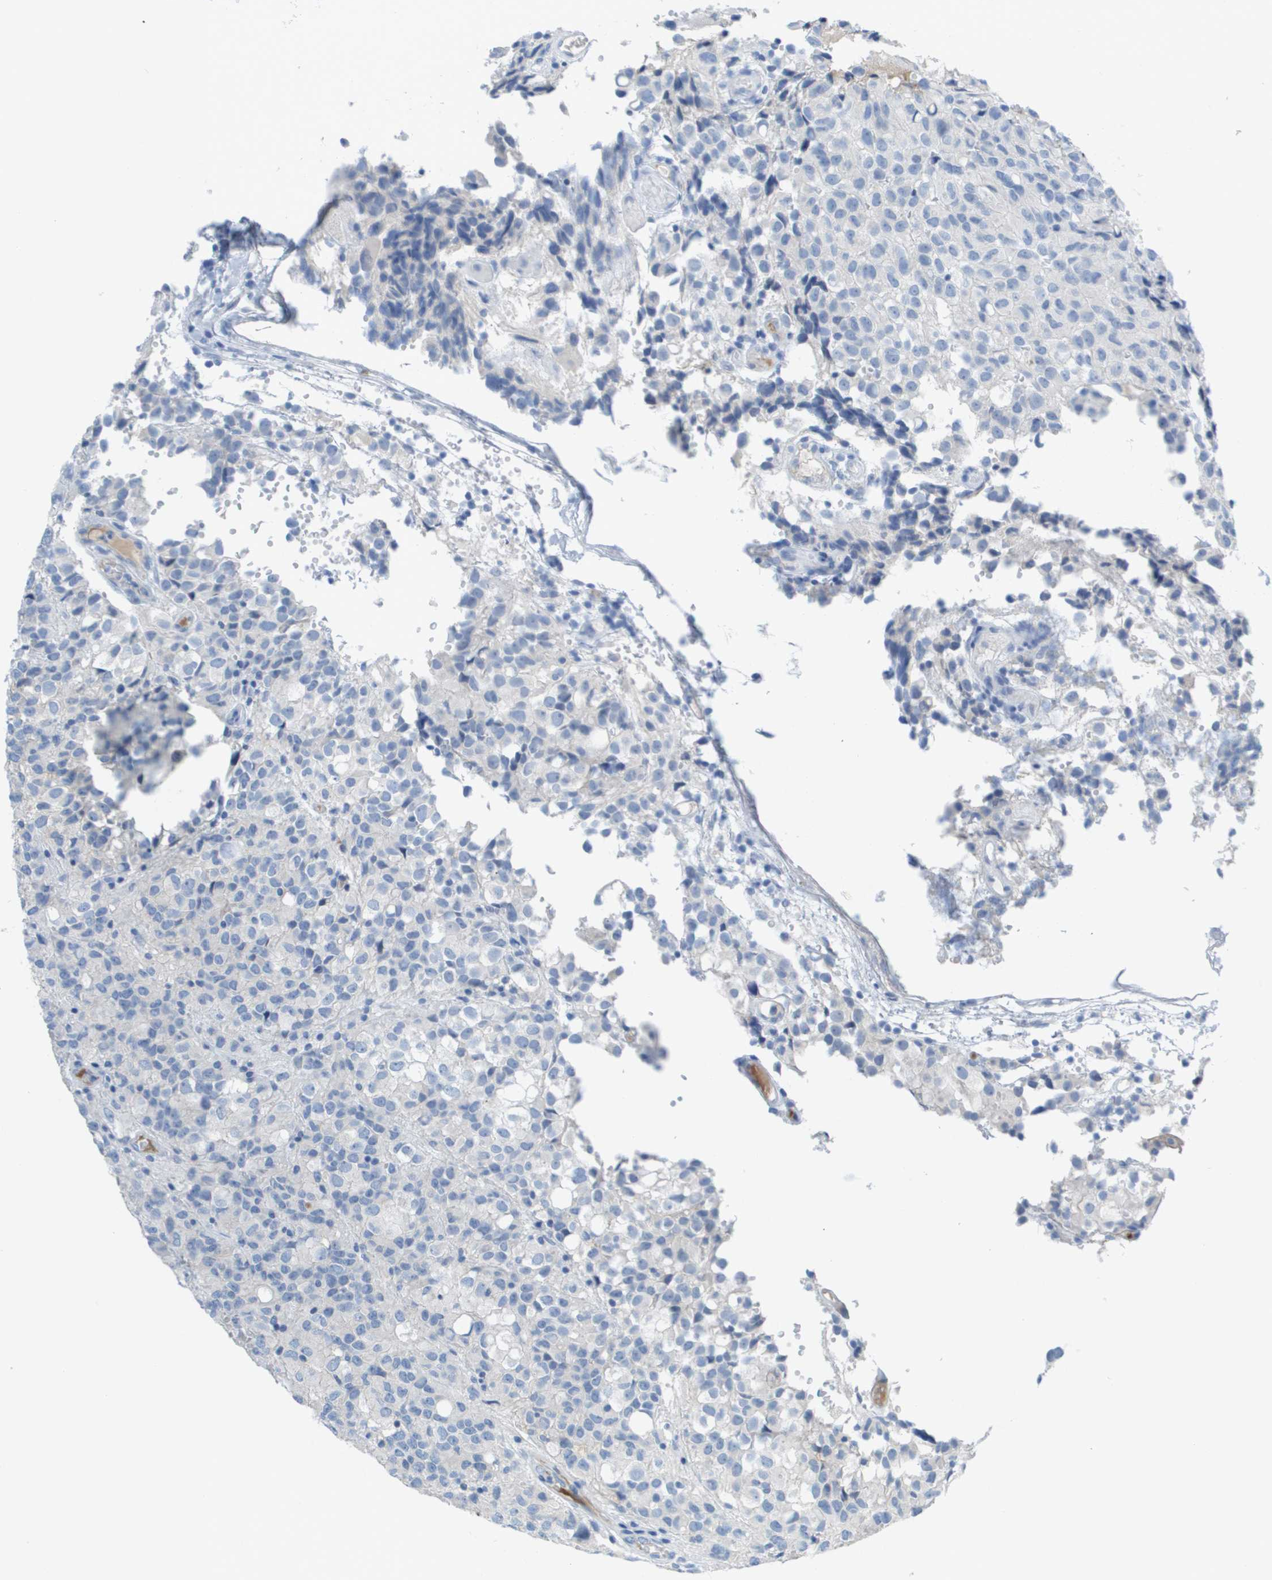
{"staining": {"intensity": "negative", "quantity": "none", "location": "none"}, "tissue": "glioma", "cell_type": "Tumor cells", "image_type": "cancer", "snomed": [{"axis": "morphology", "description": "Glioma, malignant, High grade"}, {"axis": "topography", "description": "Brain"}], "caption": "DAB (3,3'-diaminobenzidine) immunohistochemical staining of glioma displays no significant expression in tumor cells. The staining is performed using DAB brown chromogen with nuclei counter-stained in using hematoxylin.", "gene": "GPR18", "patient": {"sex": "male", "age": 32}}